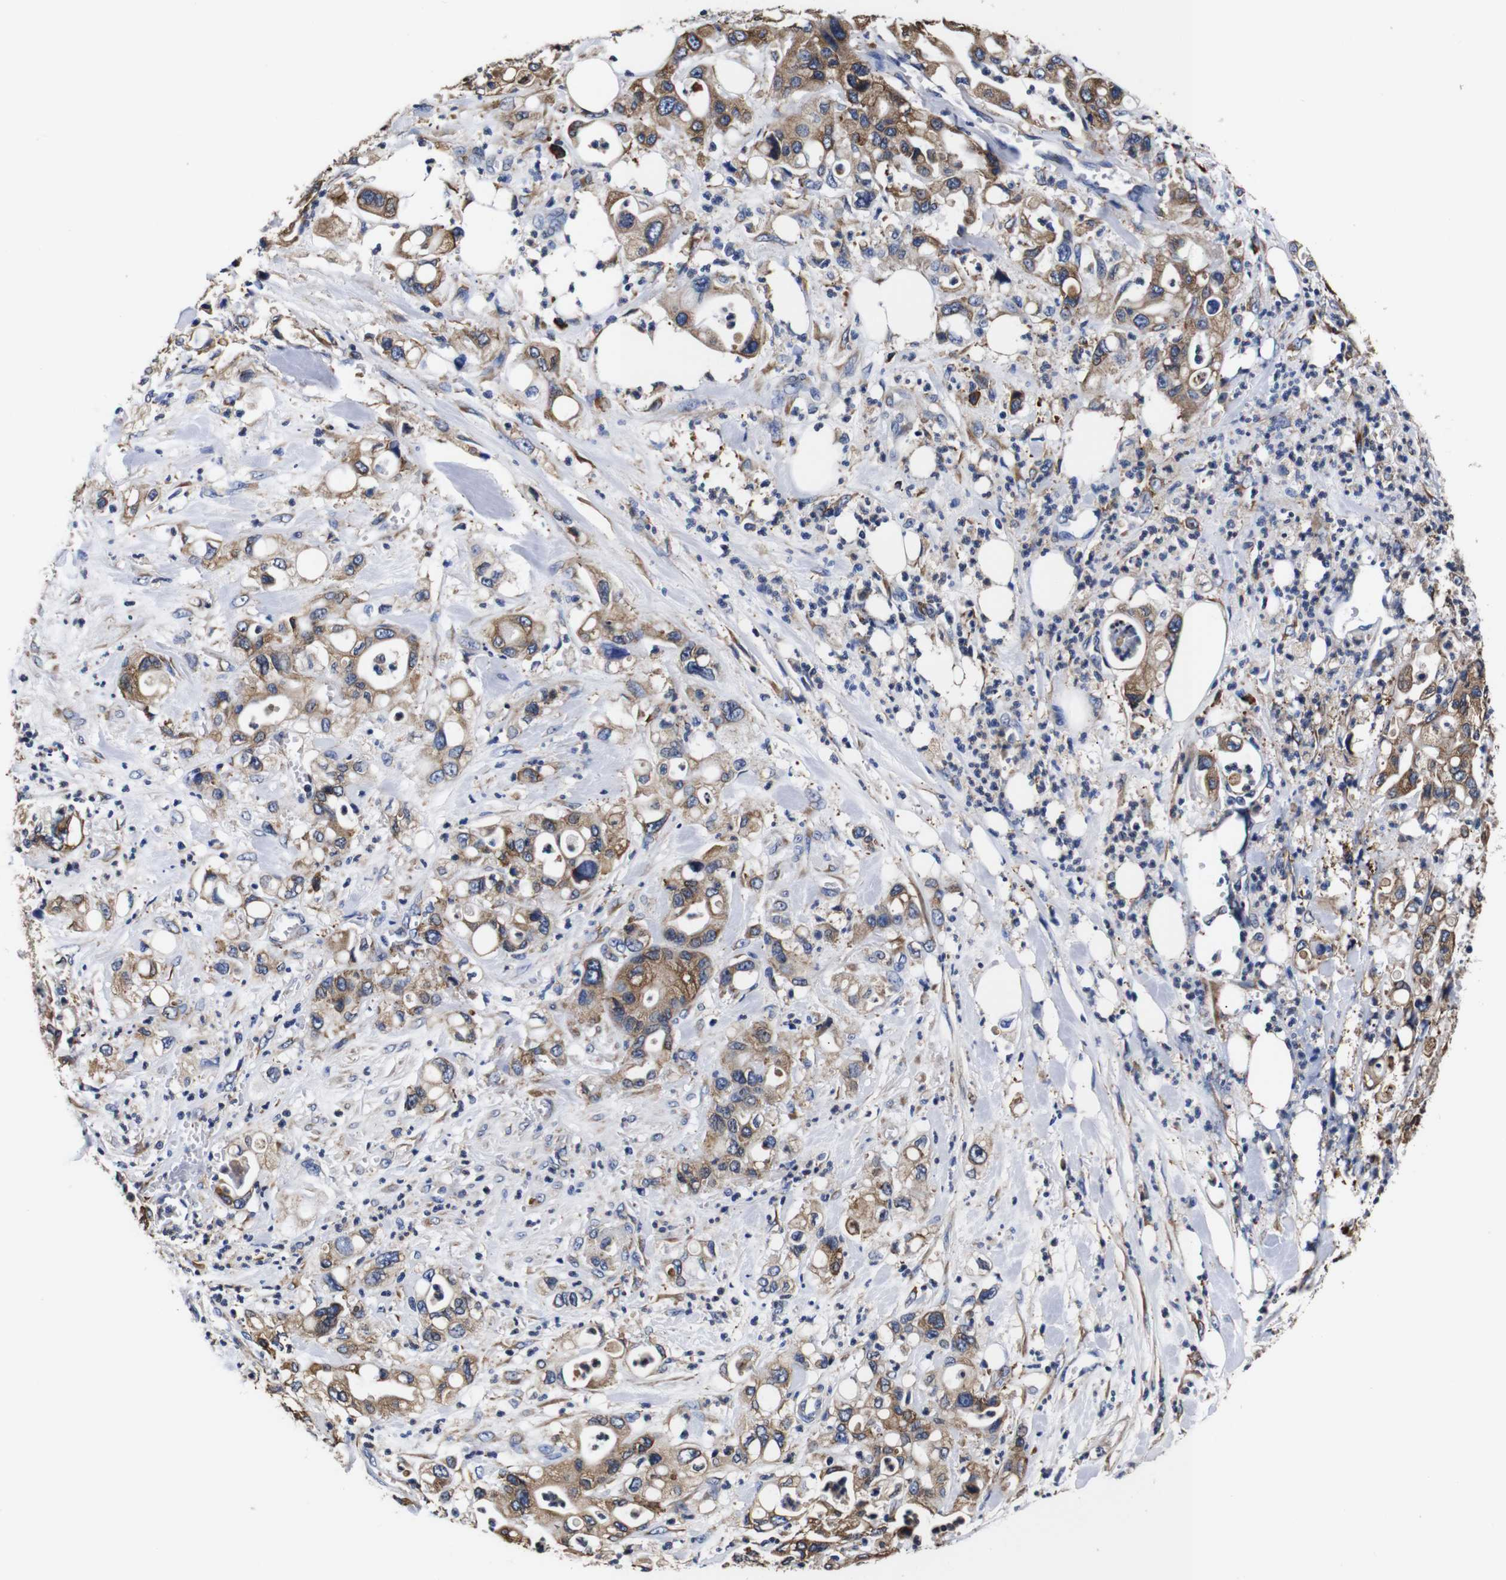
{"staining": {"intensity": "moderate", "quantity": ">75%", "location": "cytoplasmic/membranous"}, "tissue": "pancreatic cancer", "cell_type": "Tumor cells", "image_type": "cancer", "snomed": [{"axis": "morphology", "description": "Adenocarcinoma, NOS"}, {"axis": "topography", "description": "Pancreas"}], "caption": "Protein staining of pancreatic cancer (adenocarcinoma) tissue reveals moderate cytoplasmic/membranous expression in about >75% of tumor cells.", "gene": "PPIB", "patient": {"sex": "male", "age": 70}}